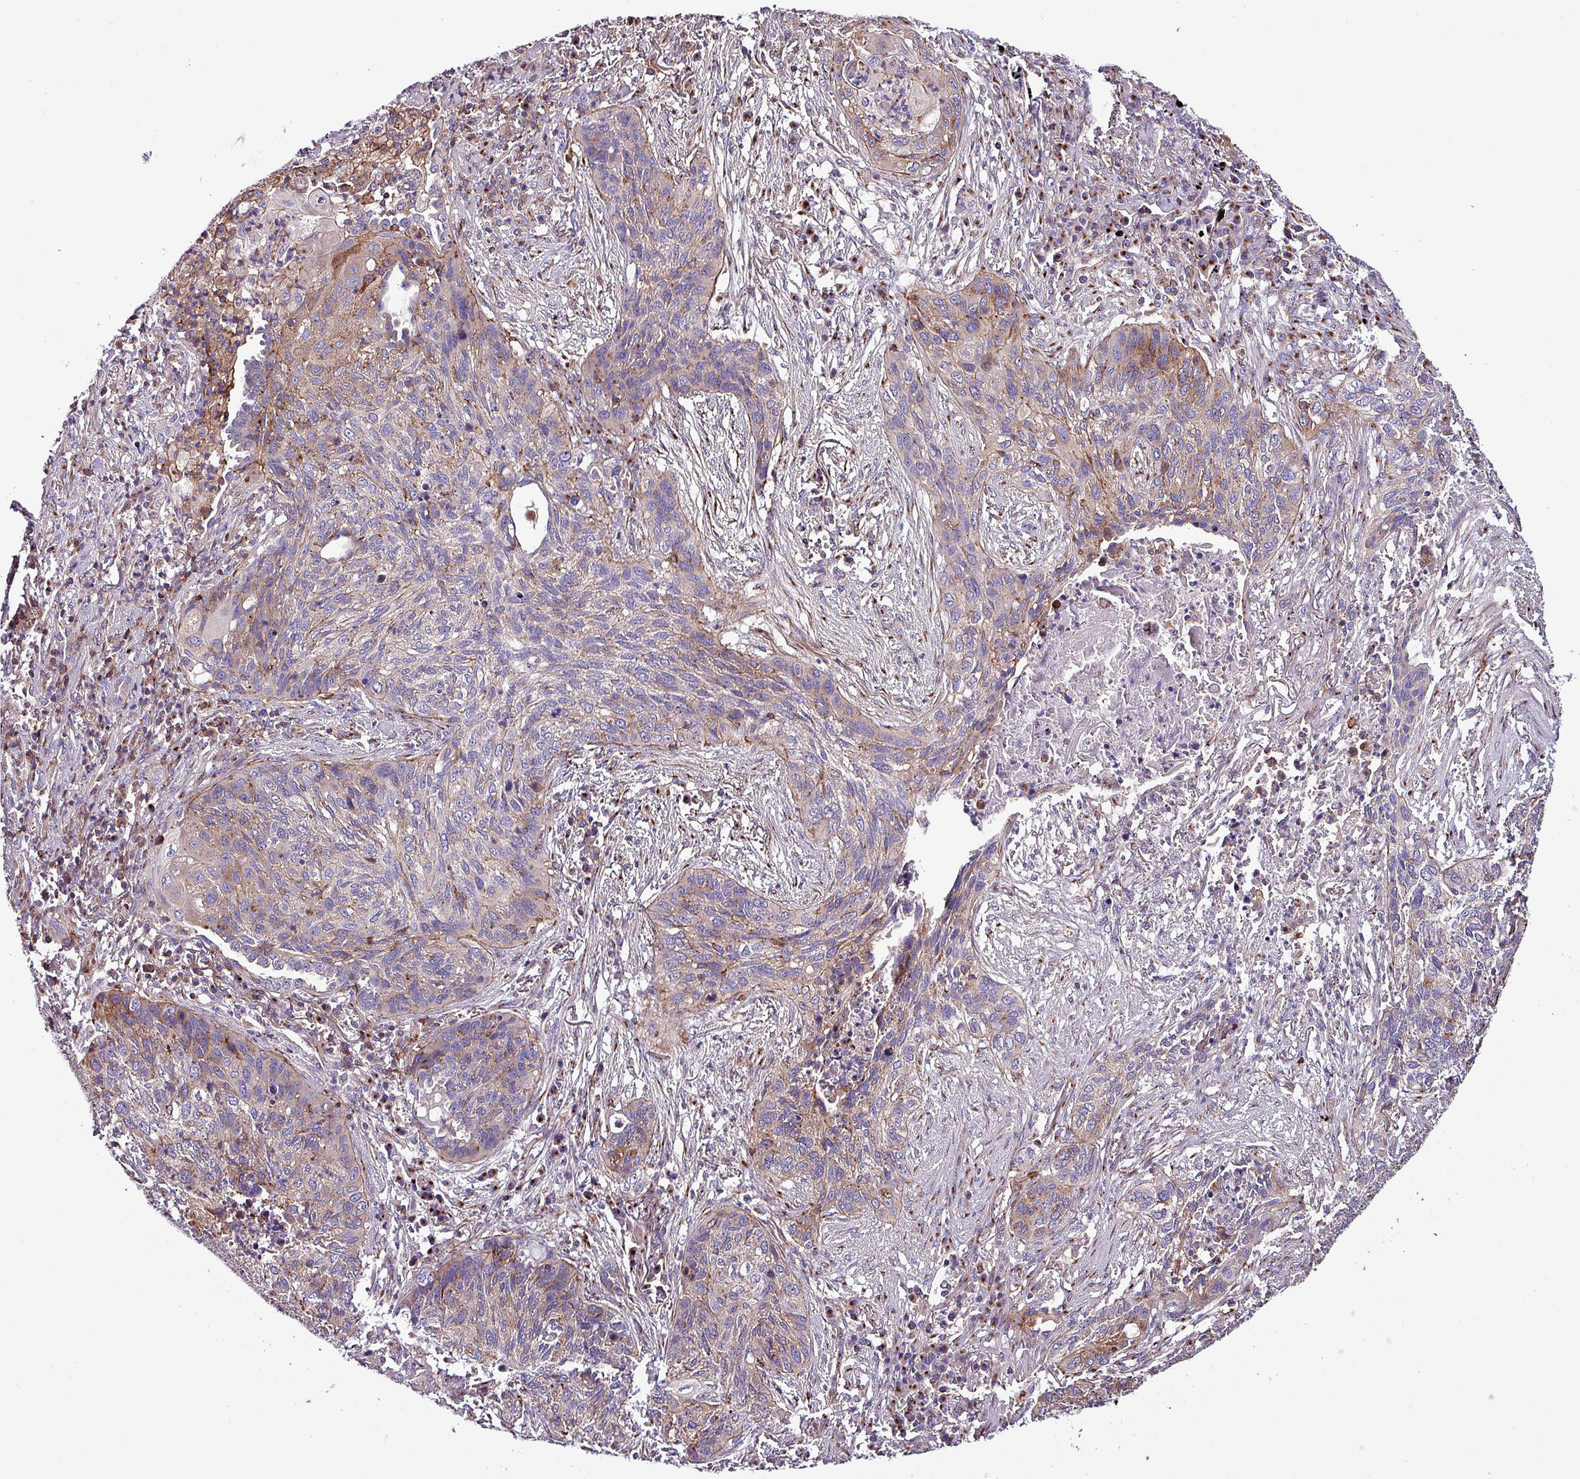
{"staining": {"intensity": "weak", "quantity": "<25%", "location": "cytoplasmic/membranous"}, "tissue": "lung cancer", "cell_type": "Tumor cells", "image_type": "cancer", "snomed": [{"axis": "morphology", "description": "Squamous cell carcinoma, NOS"}, {"axis": "topography", "description": "Lung"}], "caption": "A histopathology image of squamous cell carcinoma (lung) stained for a protein shows no brown staining in tumor cells.", "gene": "VAMP4", "patient": {"sex": "female", "age": 63}}